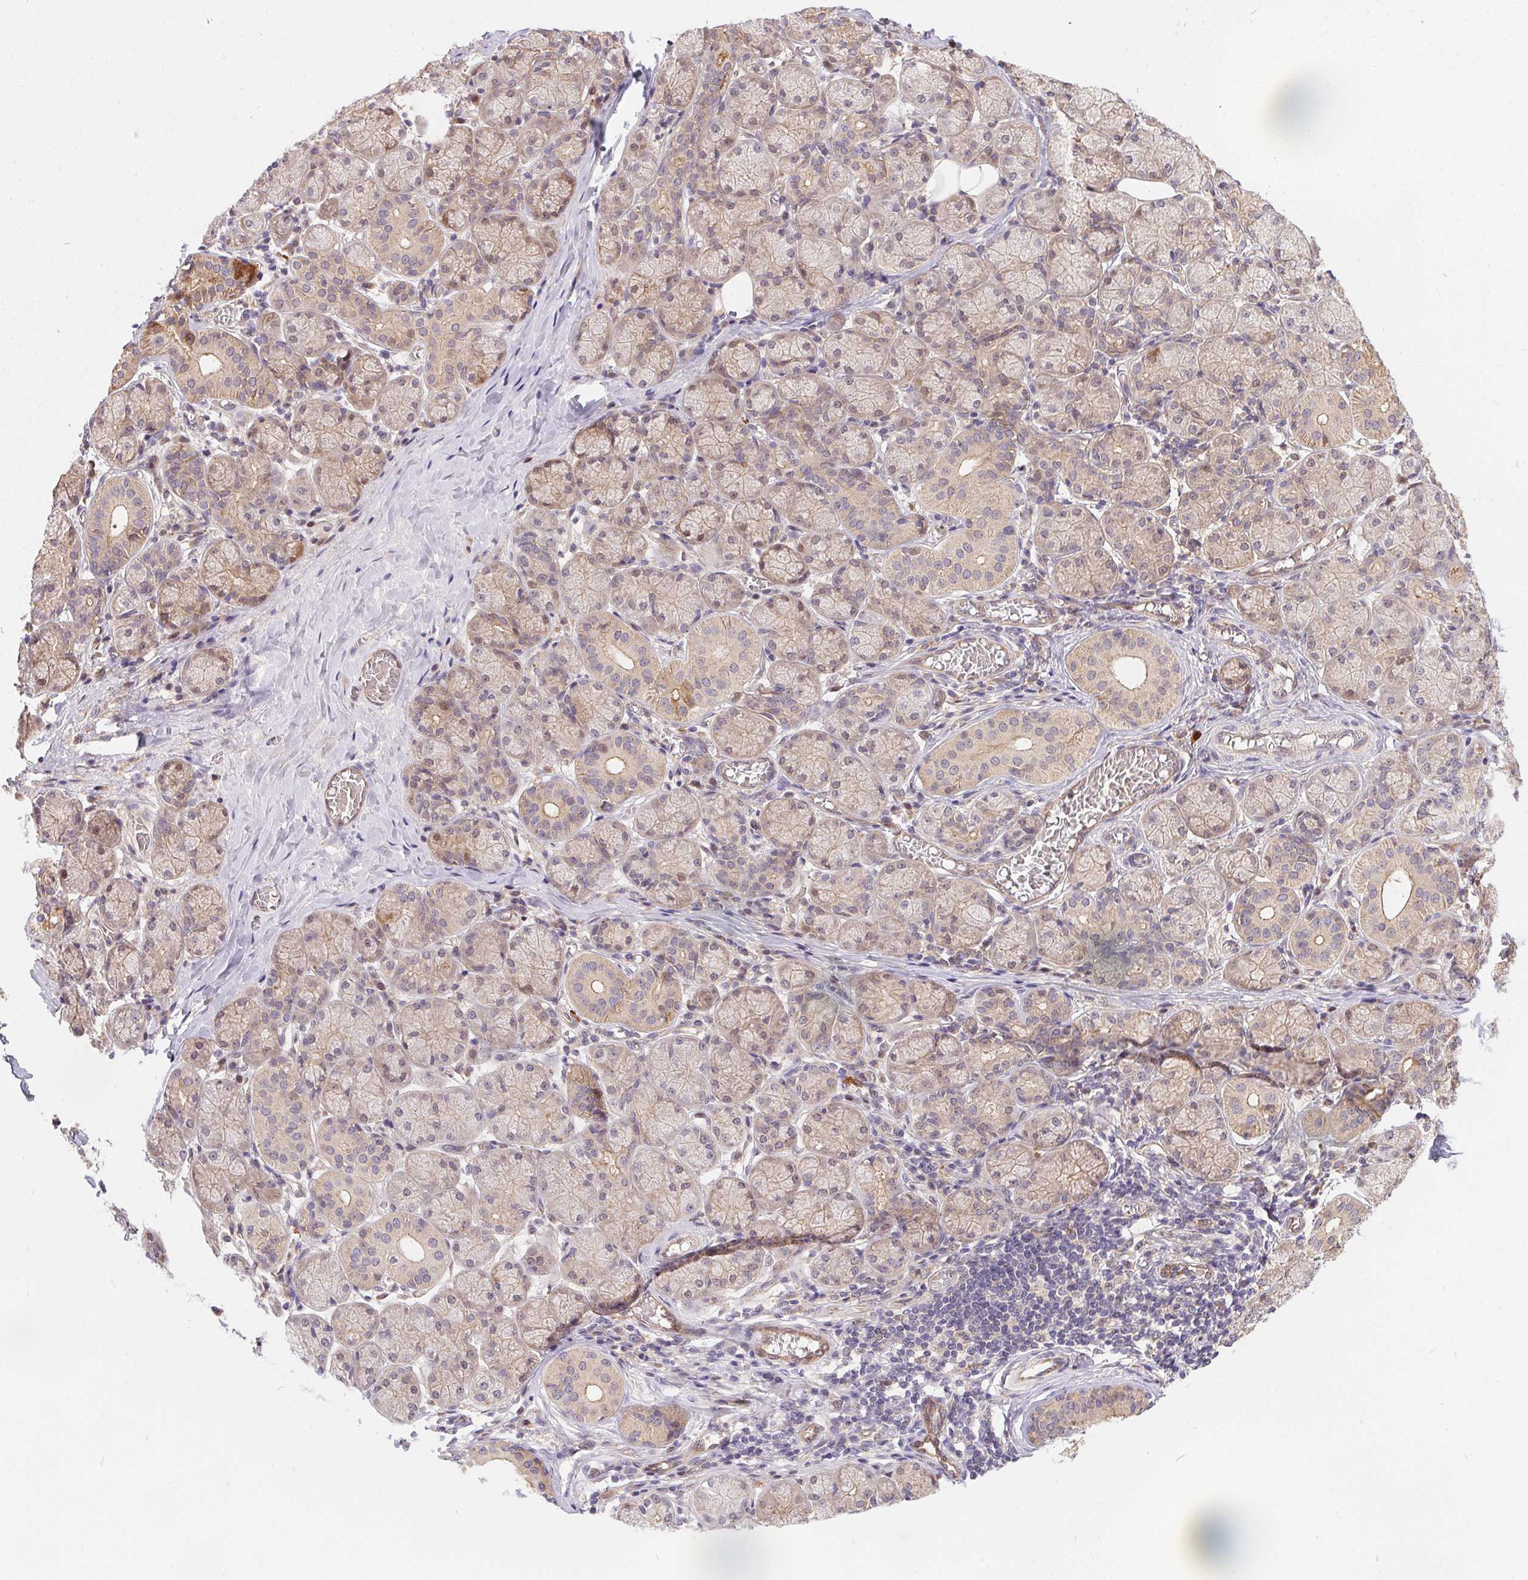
{"staining": {"intensity": "weak", "quantity": "25%-75%", "location": "cytoplasmic/membranous,nuclear"}, "tissue": "salivary gland", "cell_type": "Glandular cells", "image_type": "normal", "snomed": [{"axis": "morphology", "description": "Normal tissue, NOS"}, {"axis": "topography", "description": "Salivary gland"}, {"axis": "topography", "description": "Peripheral nerve tissue"}], "caption": "Salivary gland stained with DAB immunohistochemistry (IHC) reveals low levels of weak cytoplasmic/membranous,nuclear staining in approximately 25%-75% of glandular cells. (brown staining indicates protein expression, while blue staining denotes nuclei).", "gene": "NUDT16", "patient": {"sex": "female", "age": 24}}